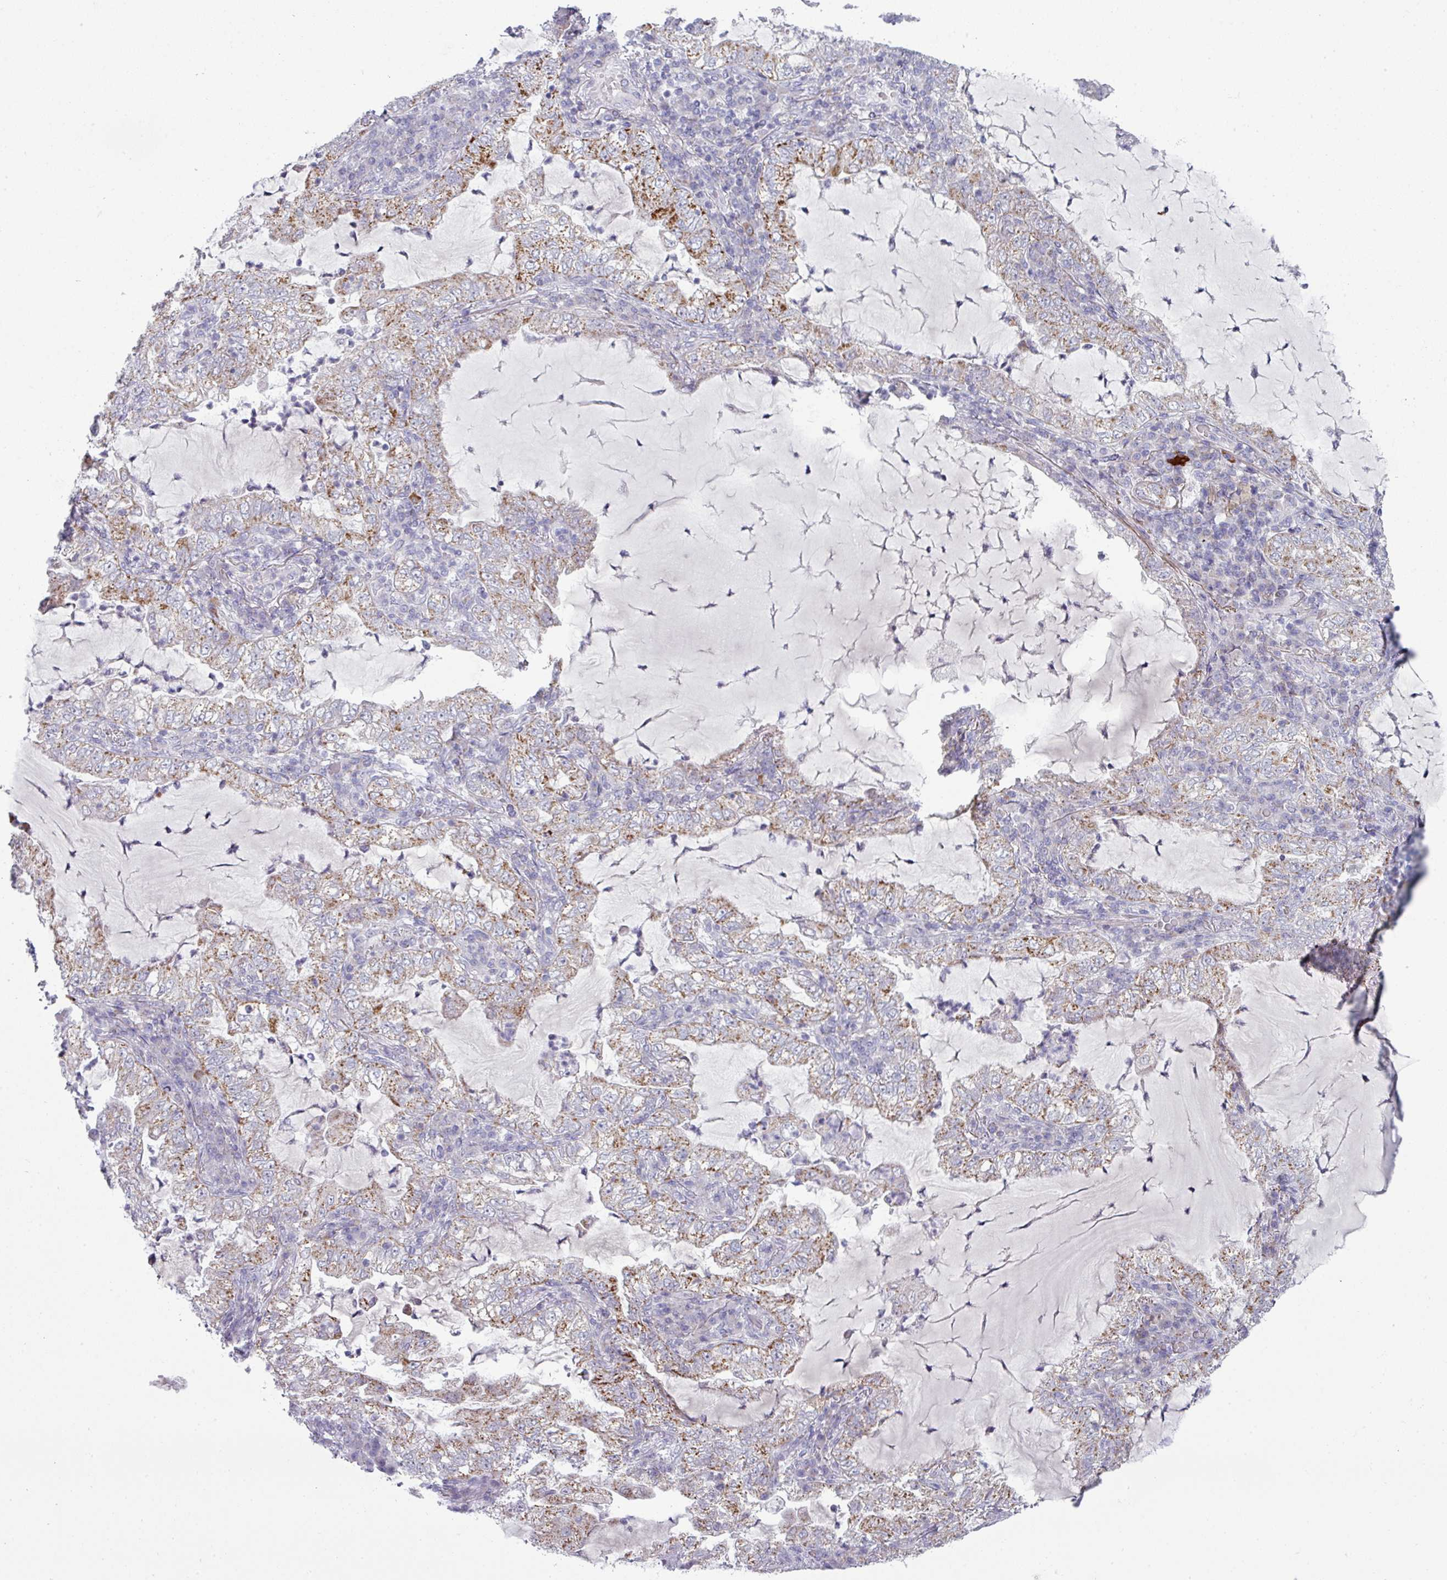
{"staining": {"intensity": "moderate", "quantity": "25%-75%", "location": "cytoplasmic/membranous"}, "tissue": "lung cancer", "cell_type": "Tumor cells", "image_type": "cancer", "snomed": [{"axis": "morphology", "description": "Adenocarcinoma, NOS"}, {"axis": "topography", "description": "Lung"}], "caption": "Human lung cancer (adenocarcinoma) stained for a protein (brown) exhibits moderate cytoplasmic/membranous positive positivity in approximately 25%-75% of tumor cells.", "gene": "ZNF615", "patient": {"sex": "female", "age": 73}}